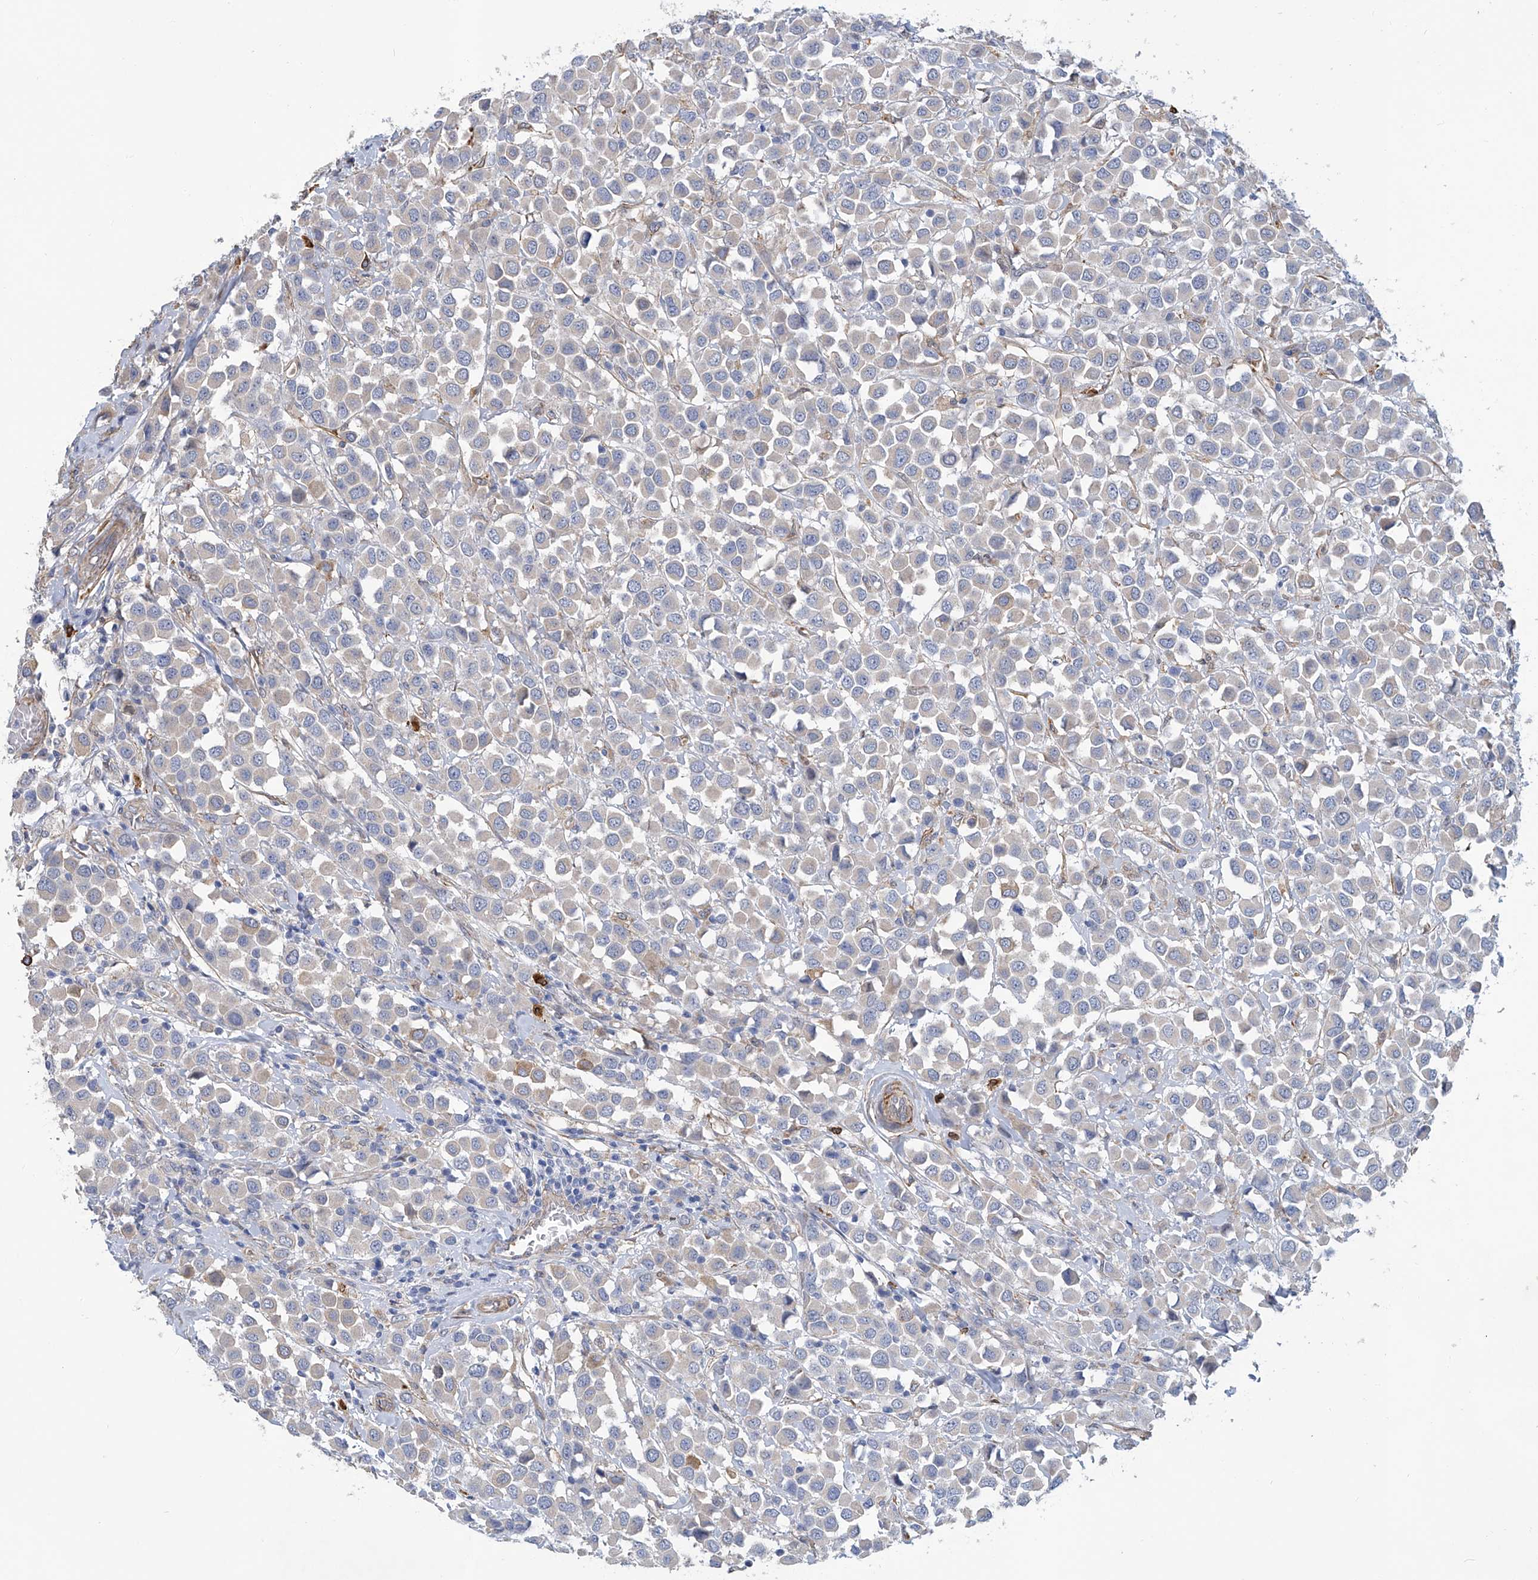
{"staining": {"intensity": "negative", "quantity": "none", "location": "none"}, "tissue": "breast cancer", "cell_type": "Tumor cells", "image_type": "cancer", "snomed": [{"axis": "morphology", "description": "Duct carcinoma"}, {"axis": "topography", "description": "Breast"}], "caption": "This histopathology image is of breast cancer (intraductal carcinoma) stained with IHC to label a protein in brown with the nuclei are counter-stained blue. There is no expression in tumor cells. The staining was performed using DAB to visualize the protein expression in brown, while the nuclei were stained in blue with hematoxylin (Magnification: 20x).", "gene": "TNN", "patient": {"sex": "female", "age": 61}}